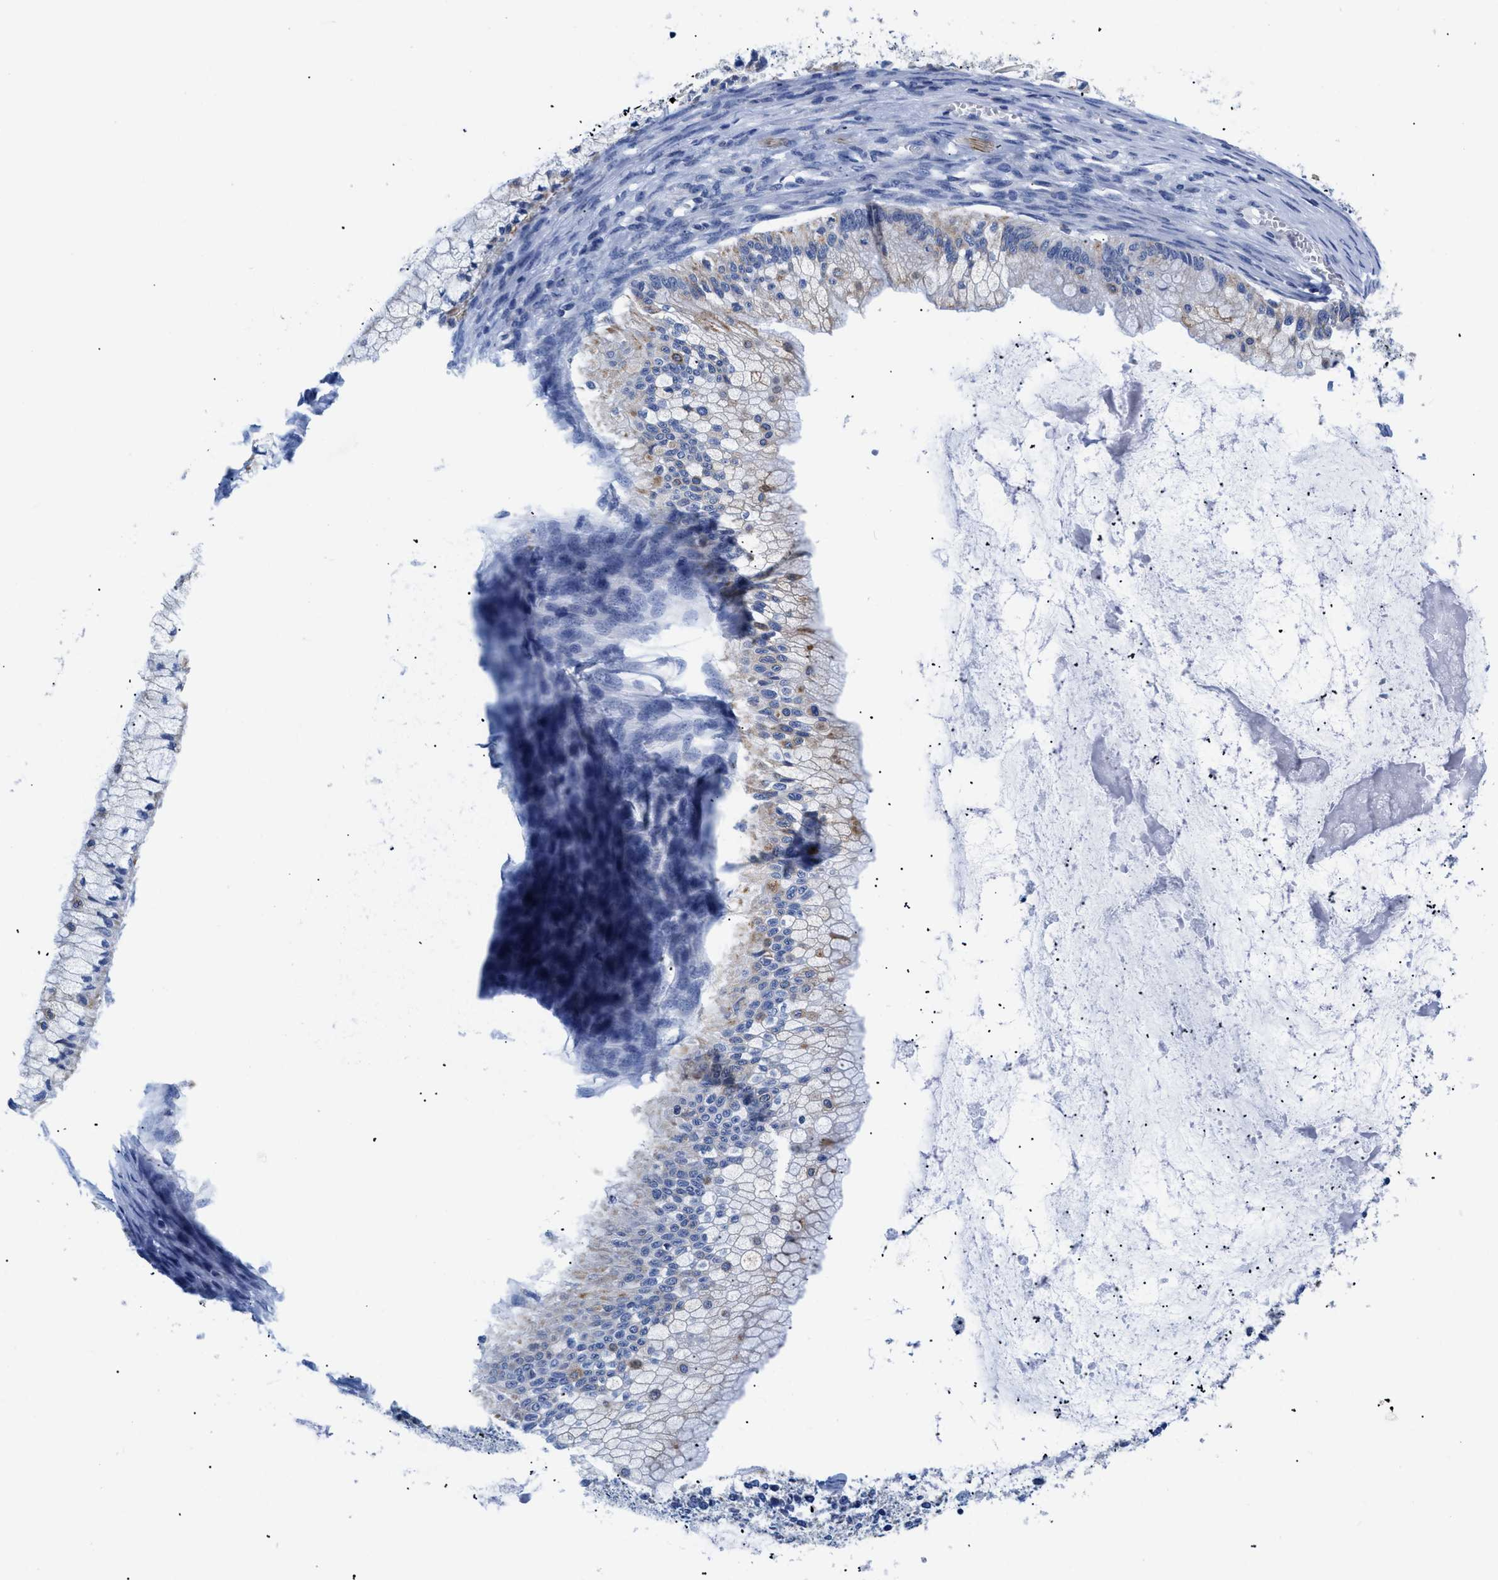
{"staining": {"intensity": "weak", "quantity": "<25%", "location": "cytoplasmic/membranous"}, "tissue": "ovarian cancer", "cell_type": "Tumor cells", "image_type": "cancer", "snomed": [{"axis": "morphology", "description": "Cystadenocarcinoma, mucinous, NOS"}, {"axis": "topography", "description": "Ovary"}], "caption": "Micrograph shows no protein expression in tumor cells of ovarian mucinous cystadenocarcinoma tissue.", "gene": "GPR149", "patient": {"sex": "female", "age": 57}}